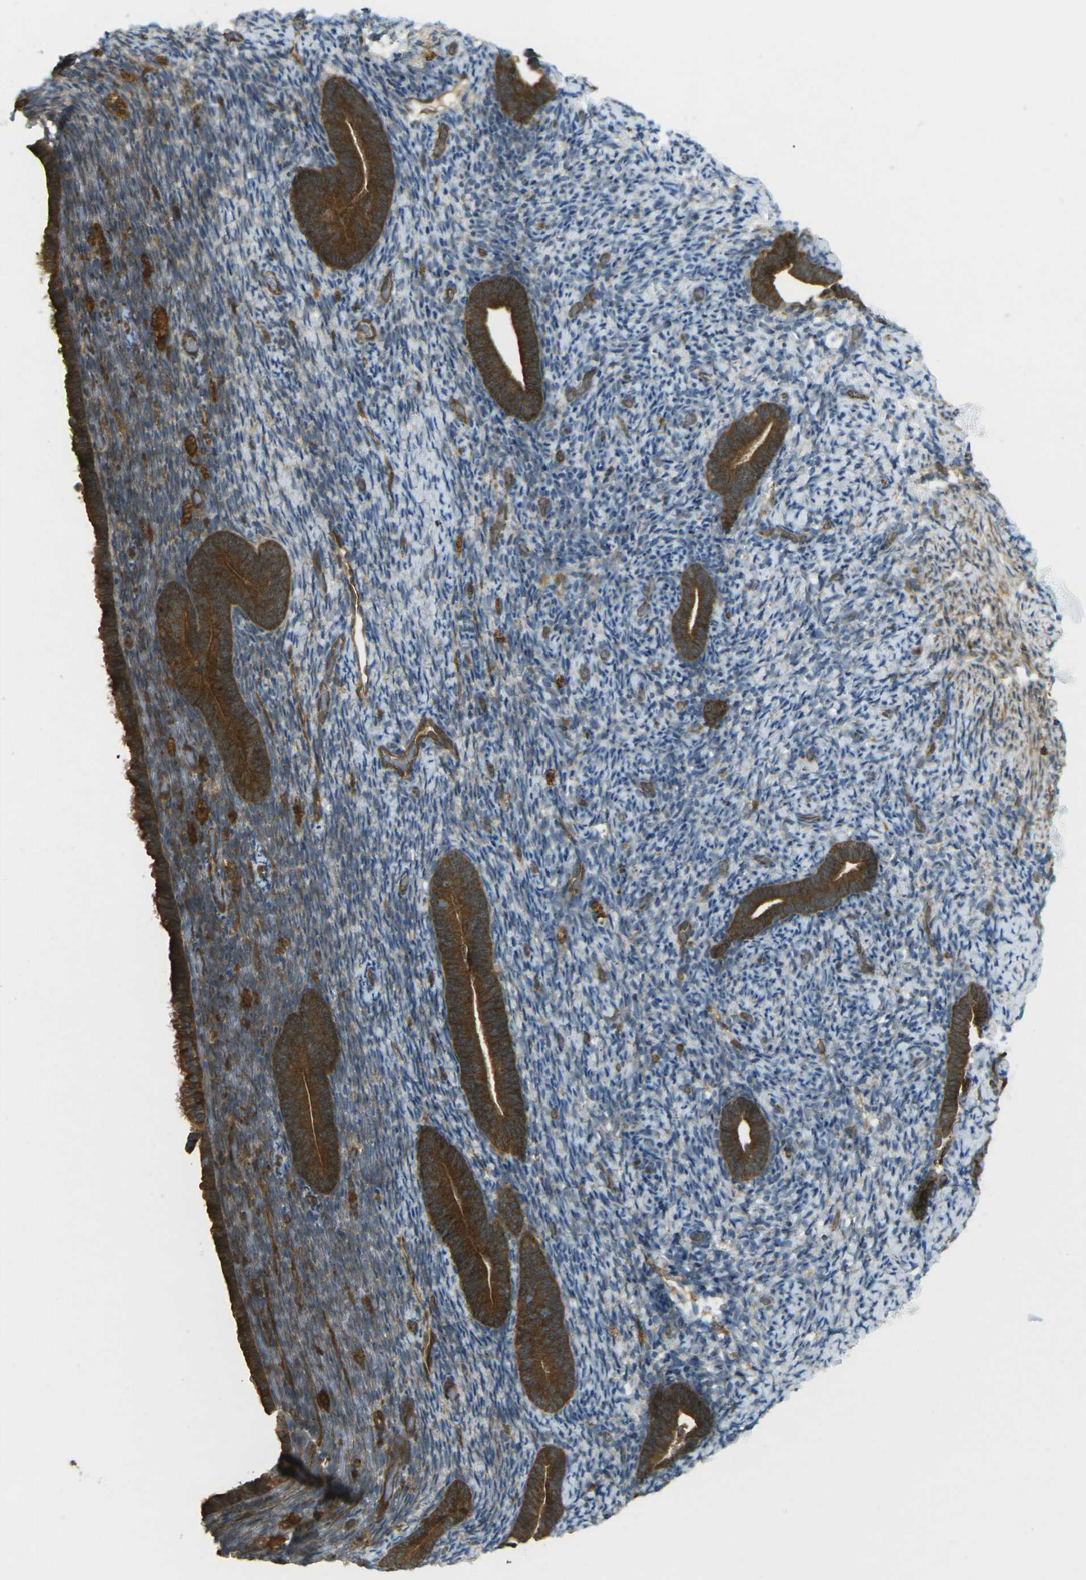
{"staining": {"intensity": "moderate", "quantity": "25%-75%", "location": "cytoplasmic/membranous"}, "tissue": "endometrium", "cell_type": "Cells in endometrial stroma", "image_type": "normal", "snomed": [{"axis": "morphology", "description": "Normal tissue, NOS"}, {"axis": "topography", "description": "Endometrium"}], "caption": "A medium amount of moderate cytoplasmic/membranous expression is identified in about 25%-75% of cells in endometrial stroma in benign endometrium. (brown staining indicates protein expression, while blue staining denotes nuclei).", "gene": "CHMP3", "patient": {"sex": "female", "age": 51}}